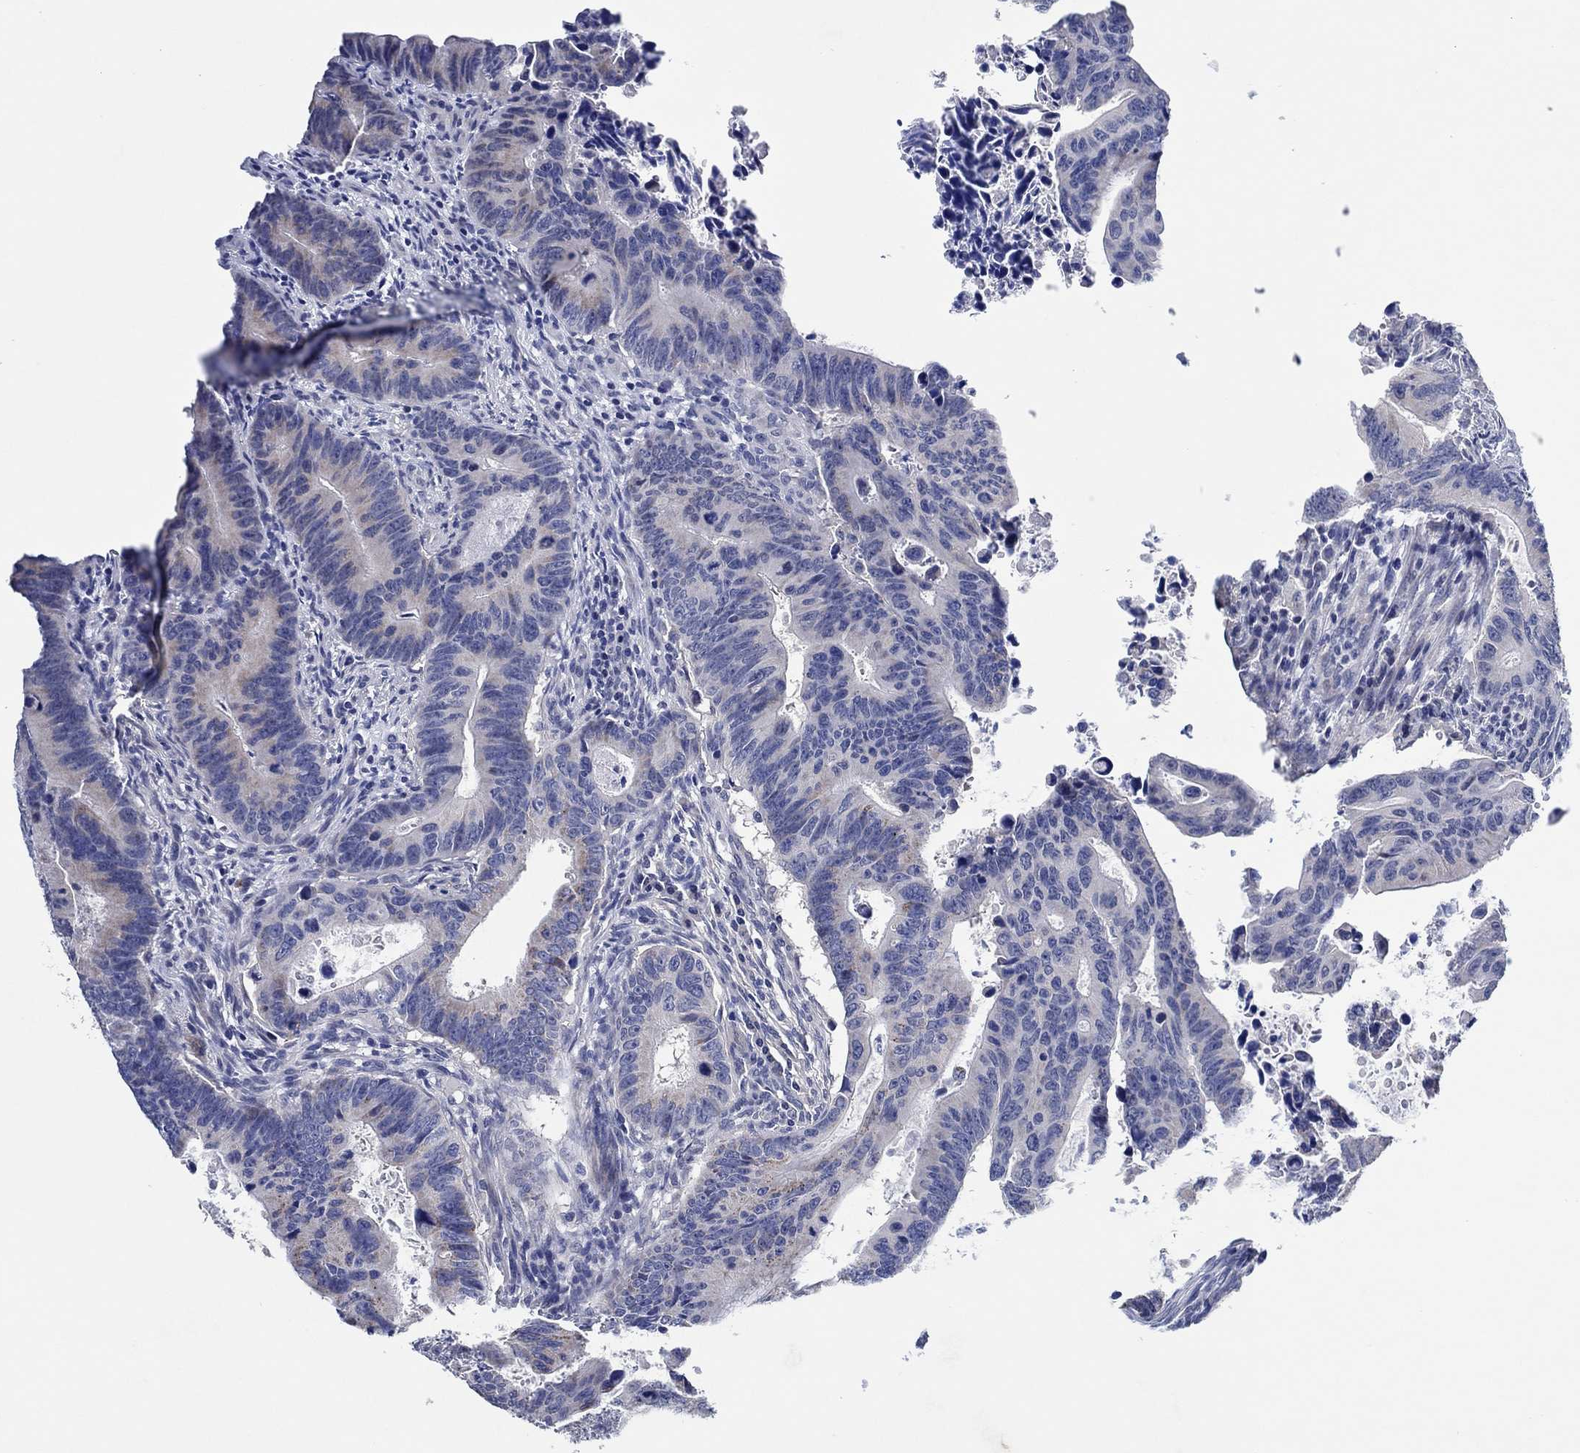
{"staining": {"intensity": "weak", "quantity": "<25%", "location": "cytoplasmic/membranous"}, "tissue": "colorectal cancer", "cell_type": "Tumor cells", "image_type": "cancer", "snomed": [{"axis": "morphology", "description": "Adenocarcinoma, NOS"}, {"axis": "topography", "description": "Colon"}], "caption": "Tumor cells show no significant protein staining in colorectal cancer (adenocarcinoma).", "gene": "PRRT3", "patient": {"sex": "female", "age": 87}}